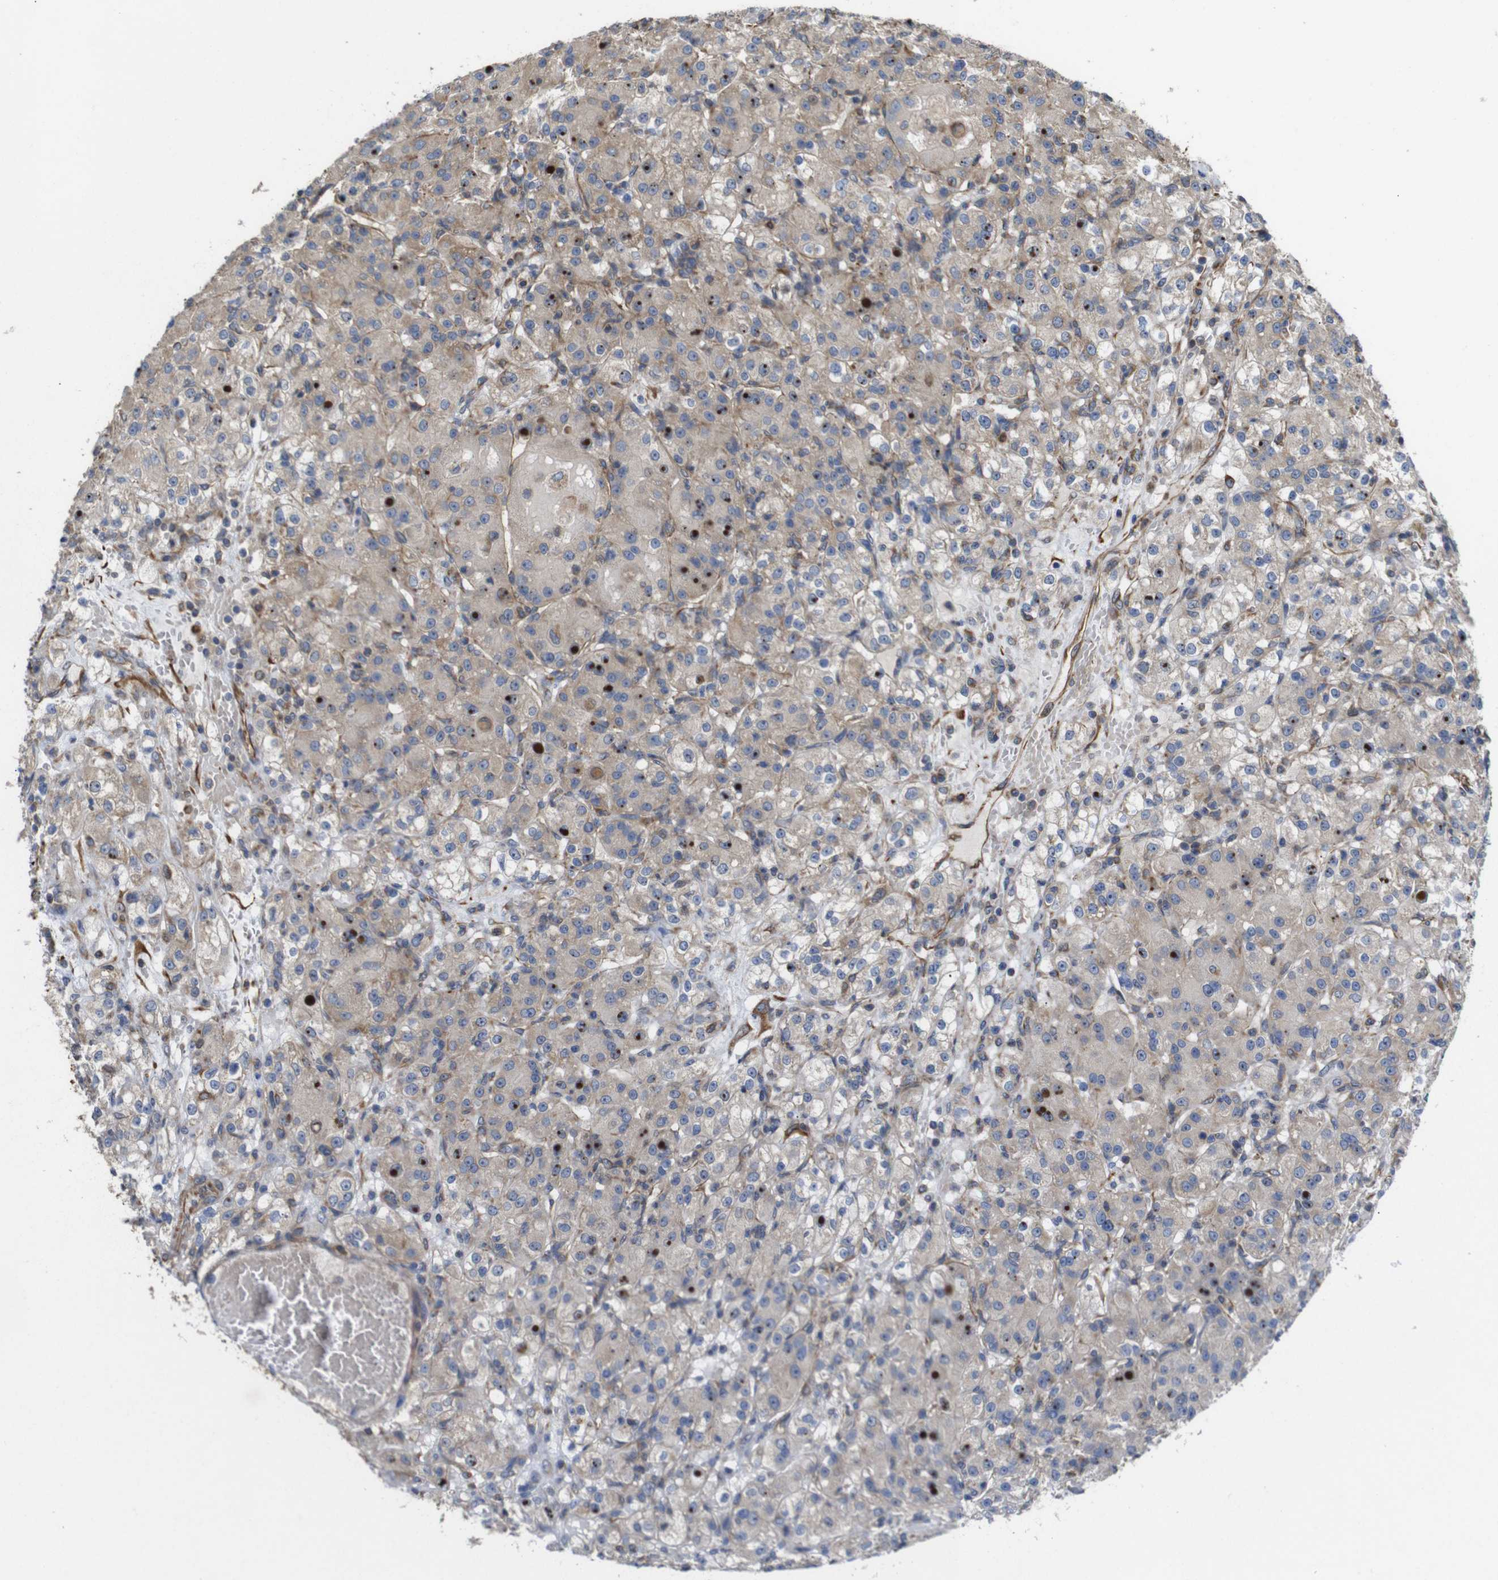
{"staining": {"intensity": "weak", "quantity": ">75%", "location": "cytoplasmic/membranous"}, "tissue": "renal cancer", "cell_type": "Tumor cells", "image_type": "cancer", "snomed": [{"axis": "morphology", "description": "Normal tissue, NOS"}, {"axis": "morphology", "description": "Adenocarcinoma, NOS"}, {"axis": "topography", "description": "Kidney"}], "caption": "Immunohistochemical staining of renal adenocarcinoma displays weak cytoplasmic/membranous protein expression in about >75% of tumor cells.", "gene": "POMK", "patient": {"sex": "male", "age": 61}}